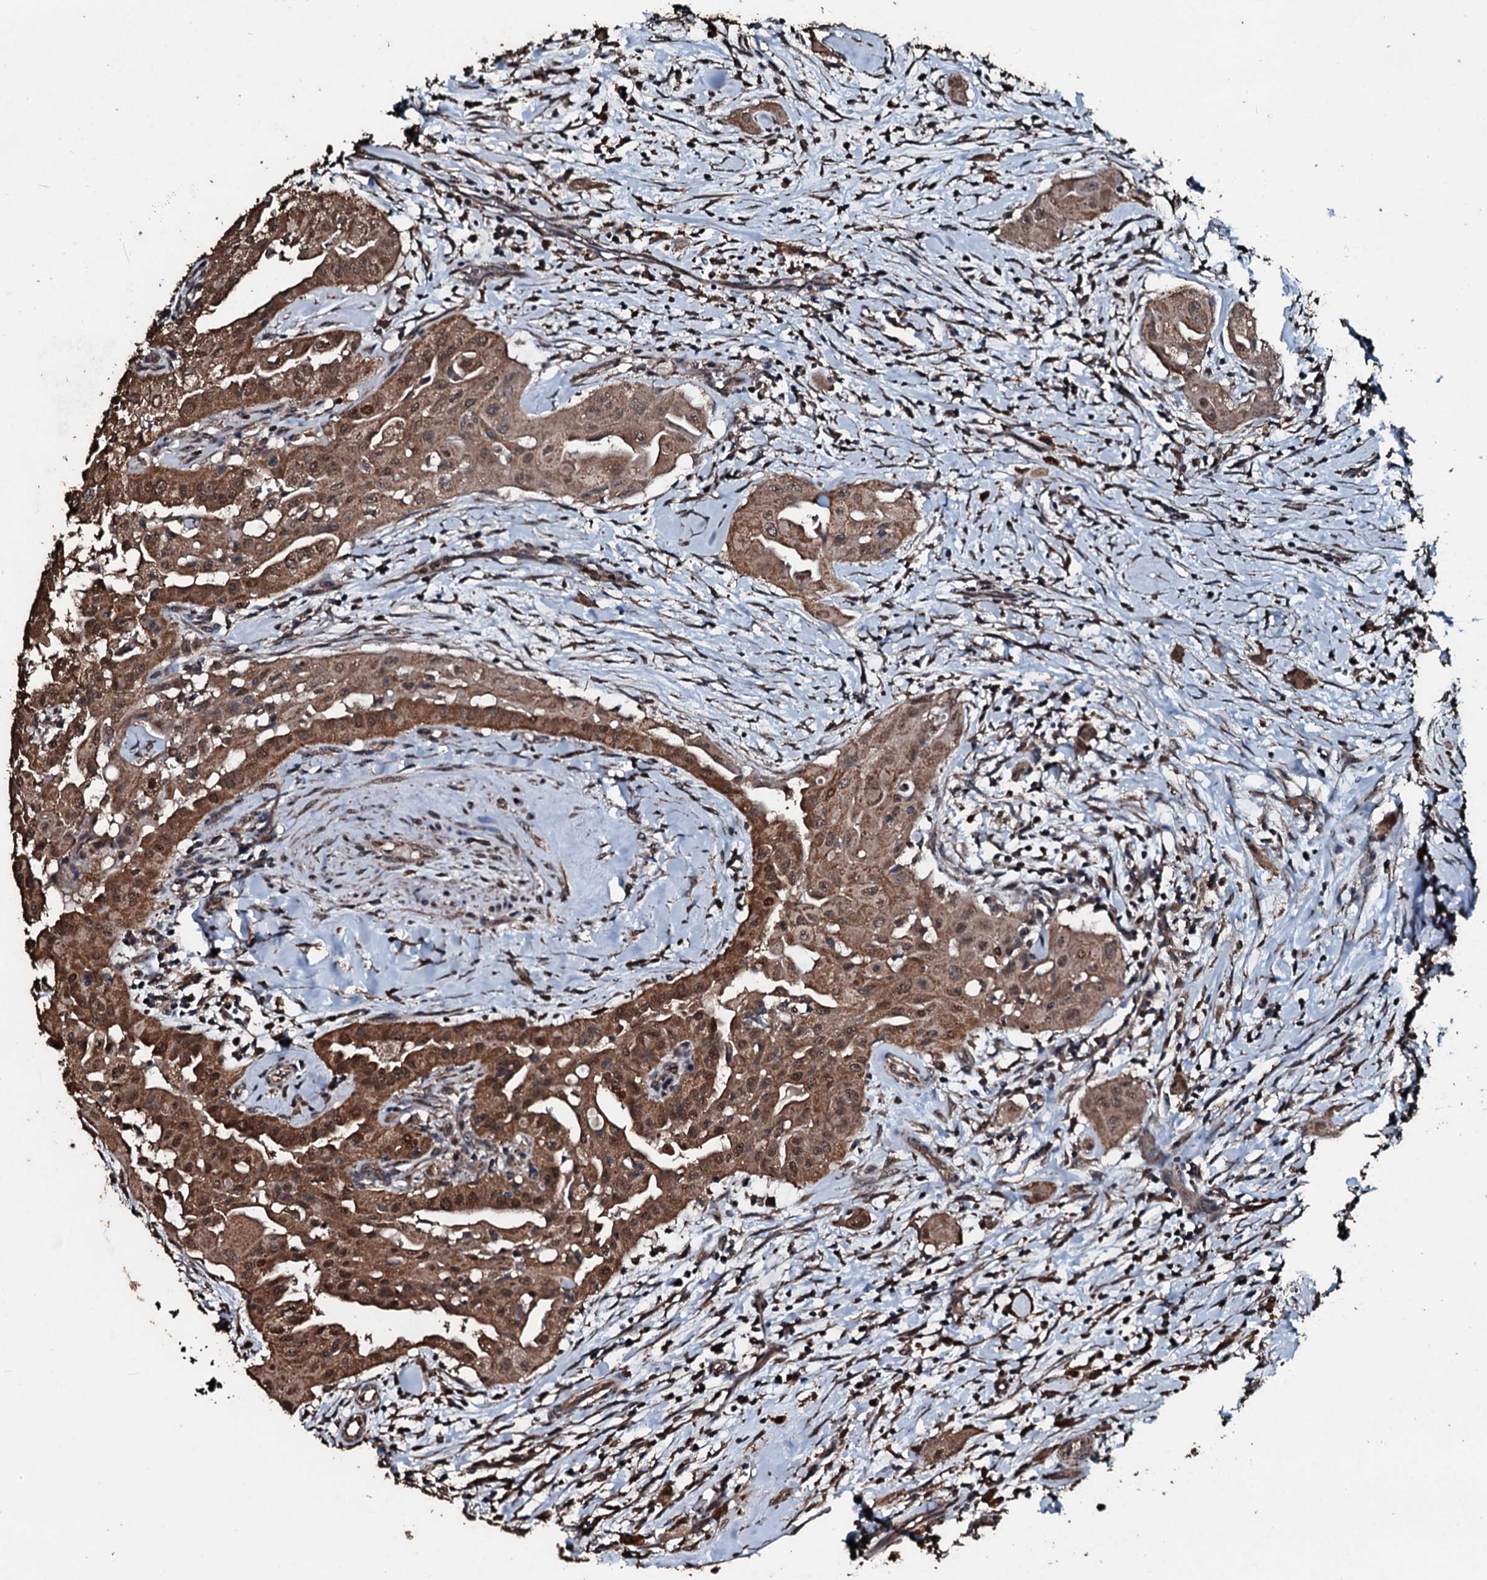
{"staining": {"intensity": "moderate", "quantity": ">75%", "location": "cytoplasmic/membranous,nuclear"}, "tissue": "thyroid cancer", "cell_type": "Tumor cells", "image_type": "cancer", "snomed": [{"axis": "morphology", "description": "Papillary adenocarcinoma, NOS"}, {"axis": "topography", "description": "Thyroid gland"}], "caption": "Thyroid cancer (papillary adenocarcinoma) stained with DAB immunohistochemistry exhibits medium levels of moderate cytoplasmic/membranous and nuclear staining in approximately >75% of tumor cells.", "gene": "FAAP24", "patient": {"sex": "female", "age": 59}}